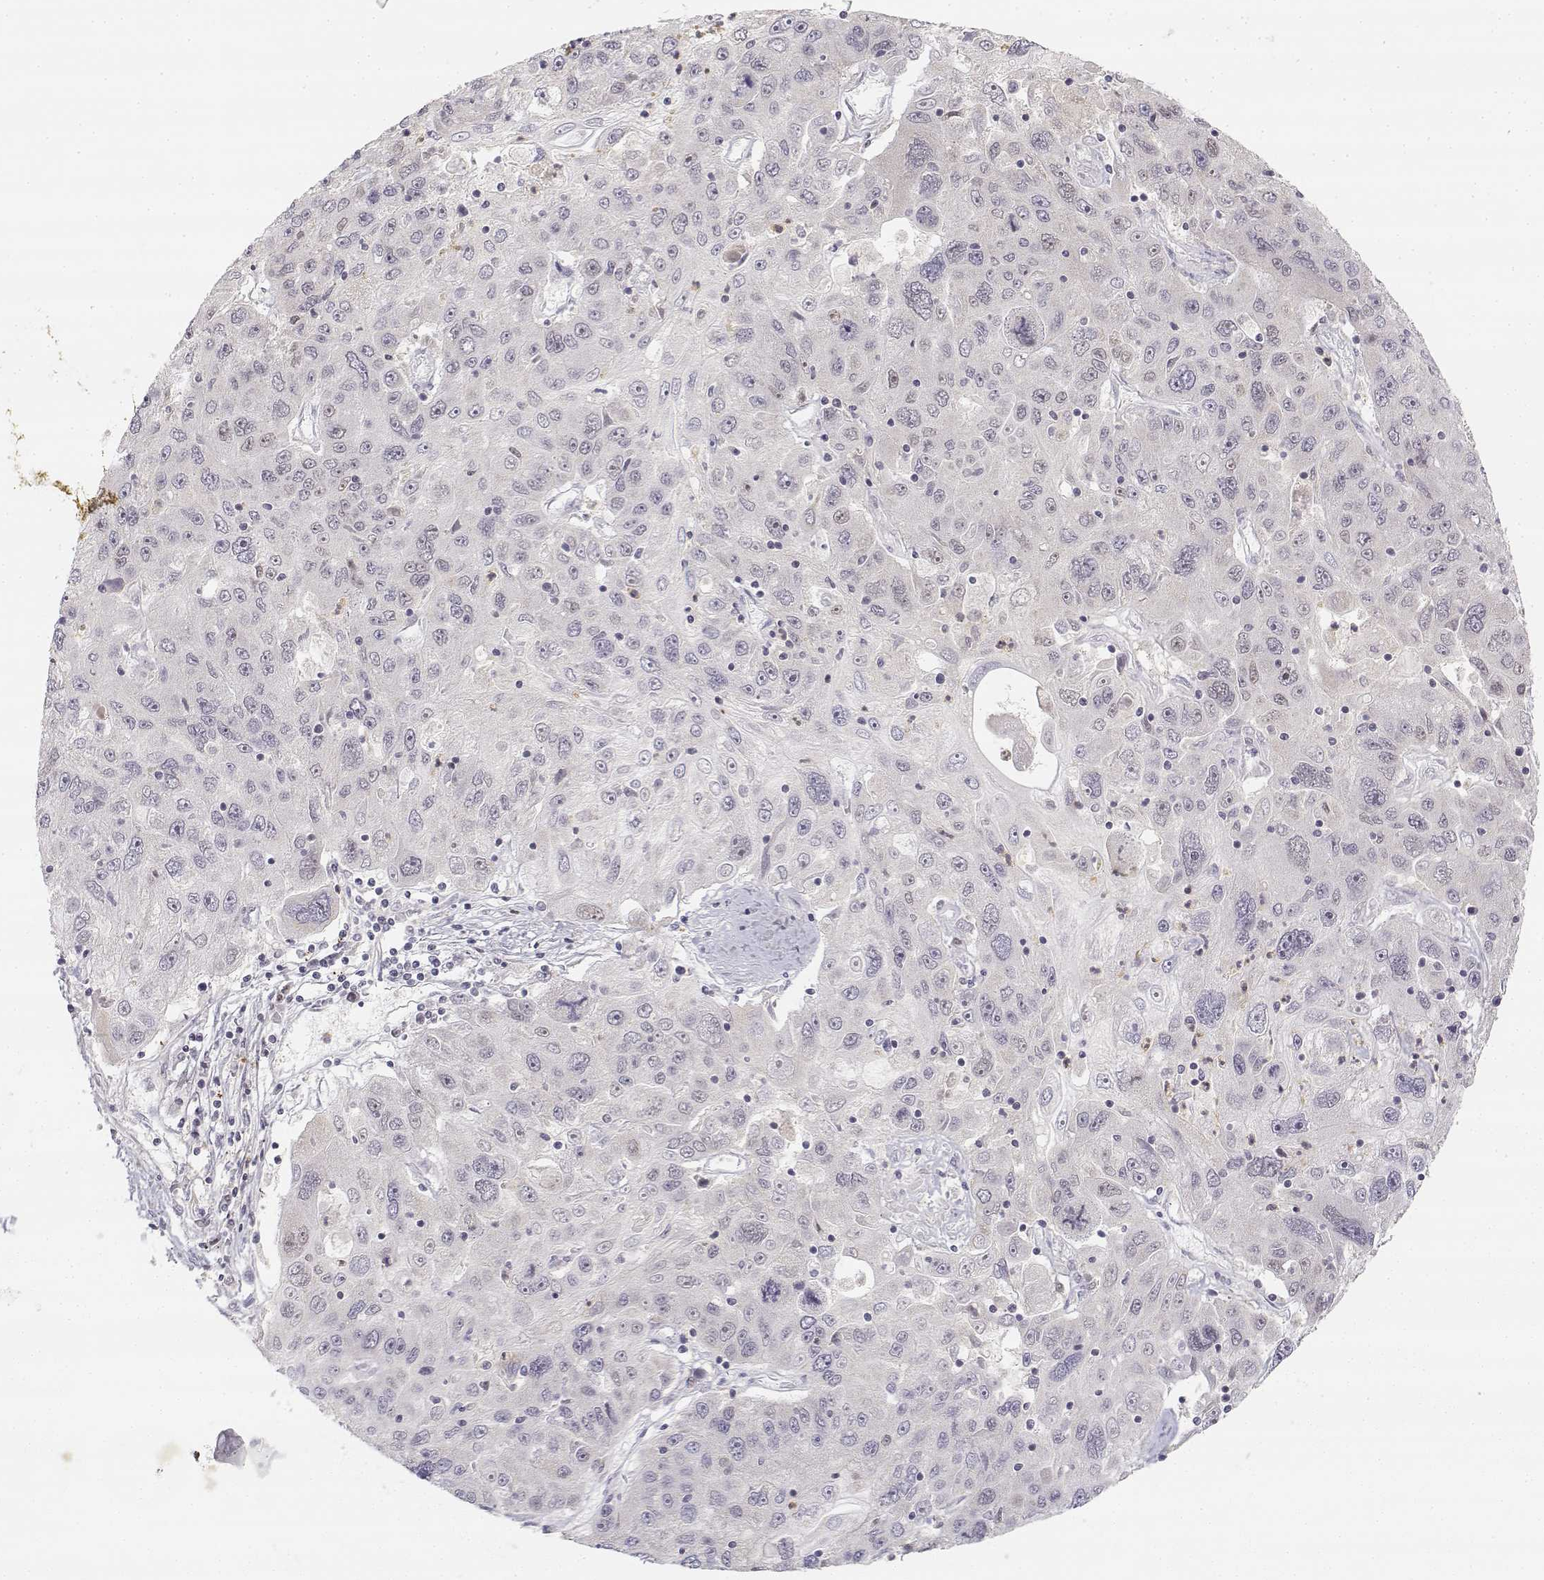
{"staining": {"intensity": "negative", "quantity": "none", "location": "none"}, "tissue": "stomach cancer", "cell_type": "Tumor cells", "image_type": "cancer", "snomed": [{"axis": "morphology", "description": "Adenocarcinoma, NOS"}, {"axis": "topography", "description": "Stomach"}], "caption": "Image shows no protein staining in tumor cells of adenocarcinoma (stomach) tissue. (DAB (3,3'-diaminobenzidine) immunohistochemistry (IHC), high magnification).", "gene": "GLIPR1L2", "patient": {"sex": "male", "age": 56}}